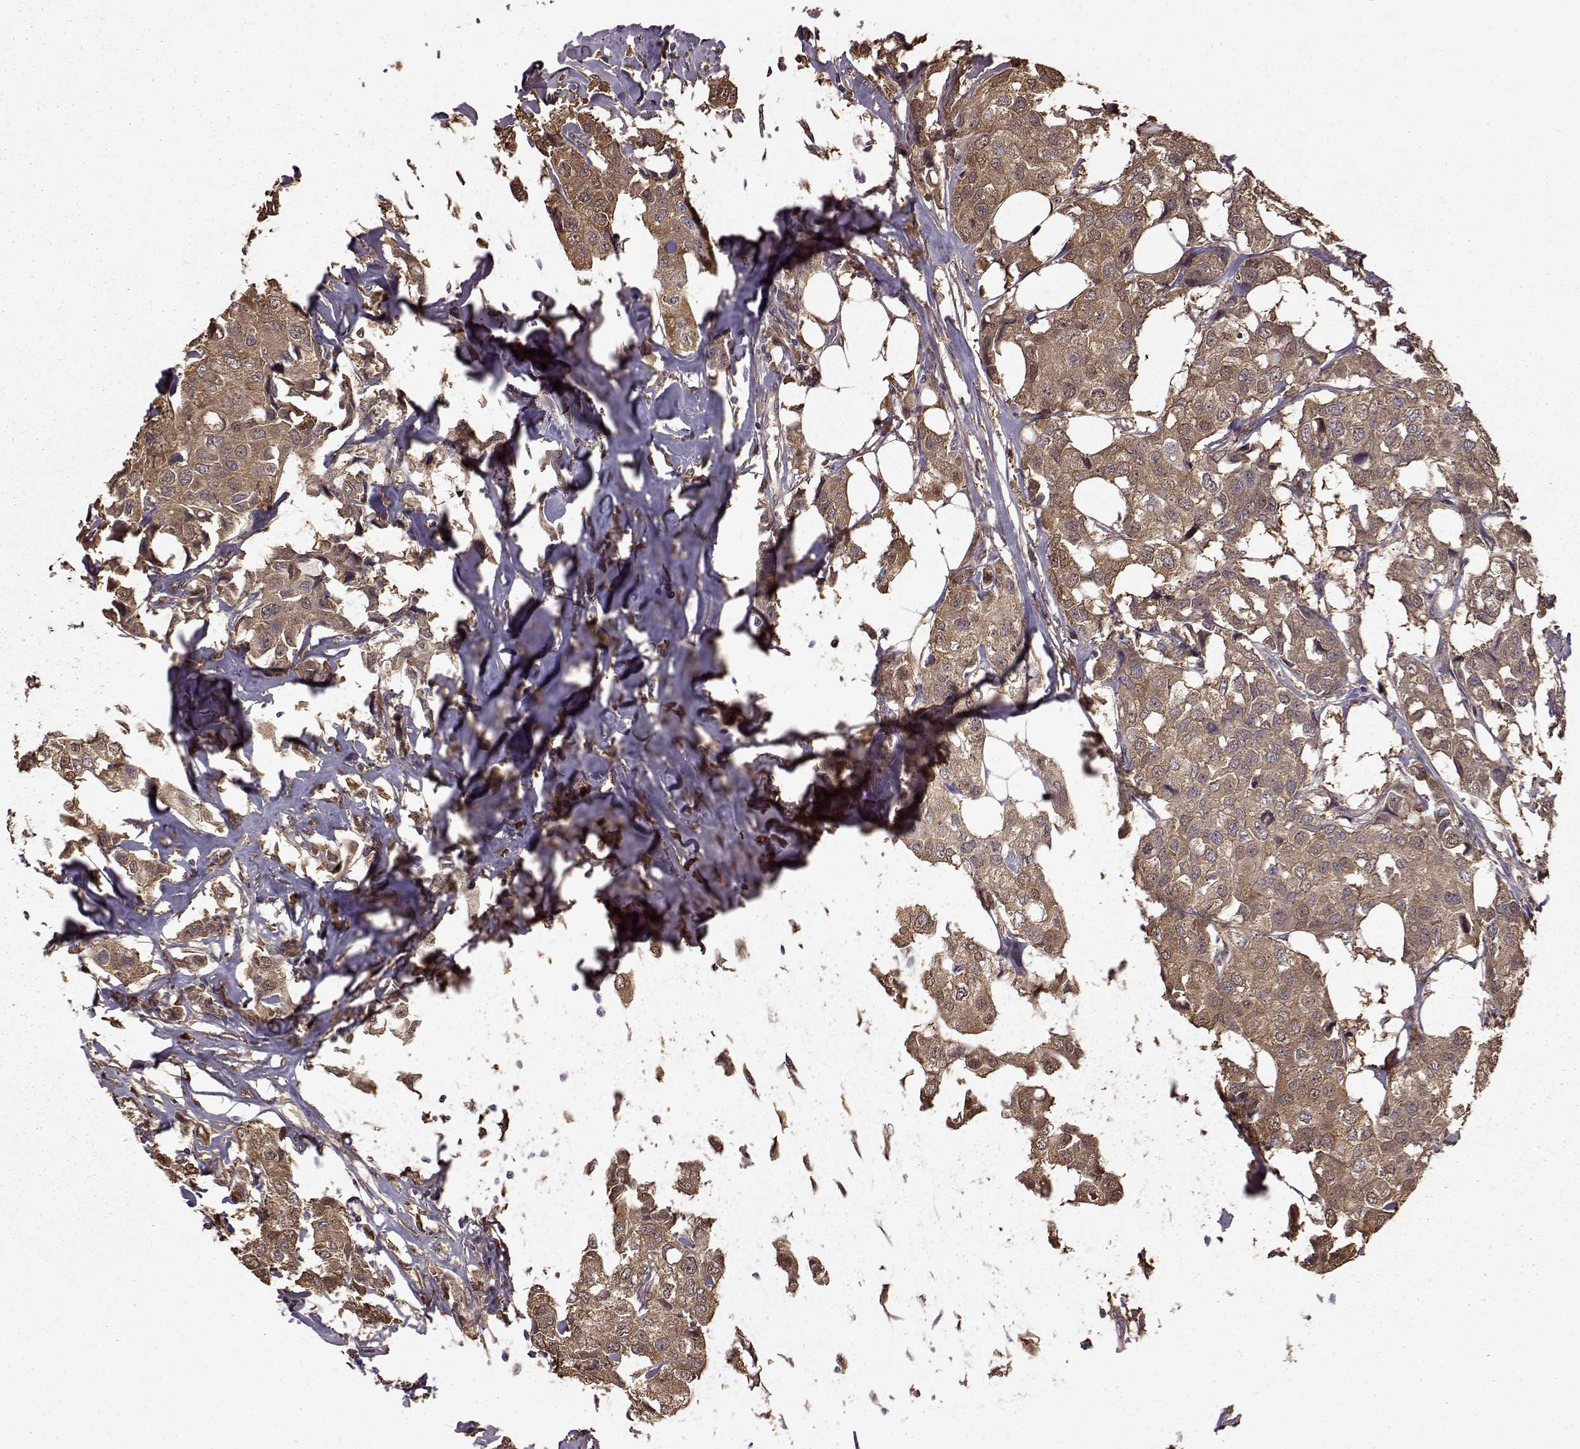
{"staining": {"intensity": "strong", "quantity": ">75%", "location": "cytoplasmic/membranous"}, "tissue": "breast cancer", "cell_type": "Tumor cells", "image_type": "cancer", "snomed": [{"axis": "morphology", "description": "Duct carcinoma"}, {"axis": "topography", "description": "Breast"}], "caption": "Breast cancer (invasive ductal carcinoma) stained with DAB (3,3'-diaminobenzidine) IHC shows high levels of strong cytoplasmic/membranous positivity in approximately >75% of tumor cells.", "gene": "NME1-NME2", "patient": {"sex": "female", "age": 80}}